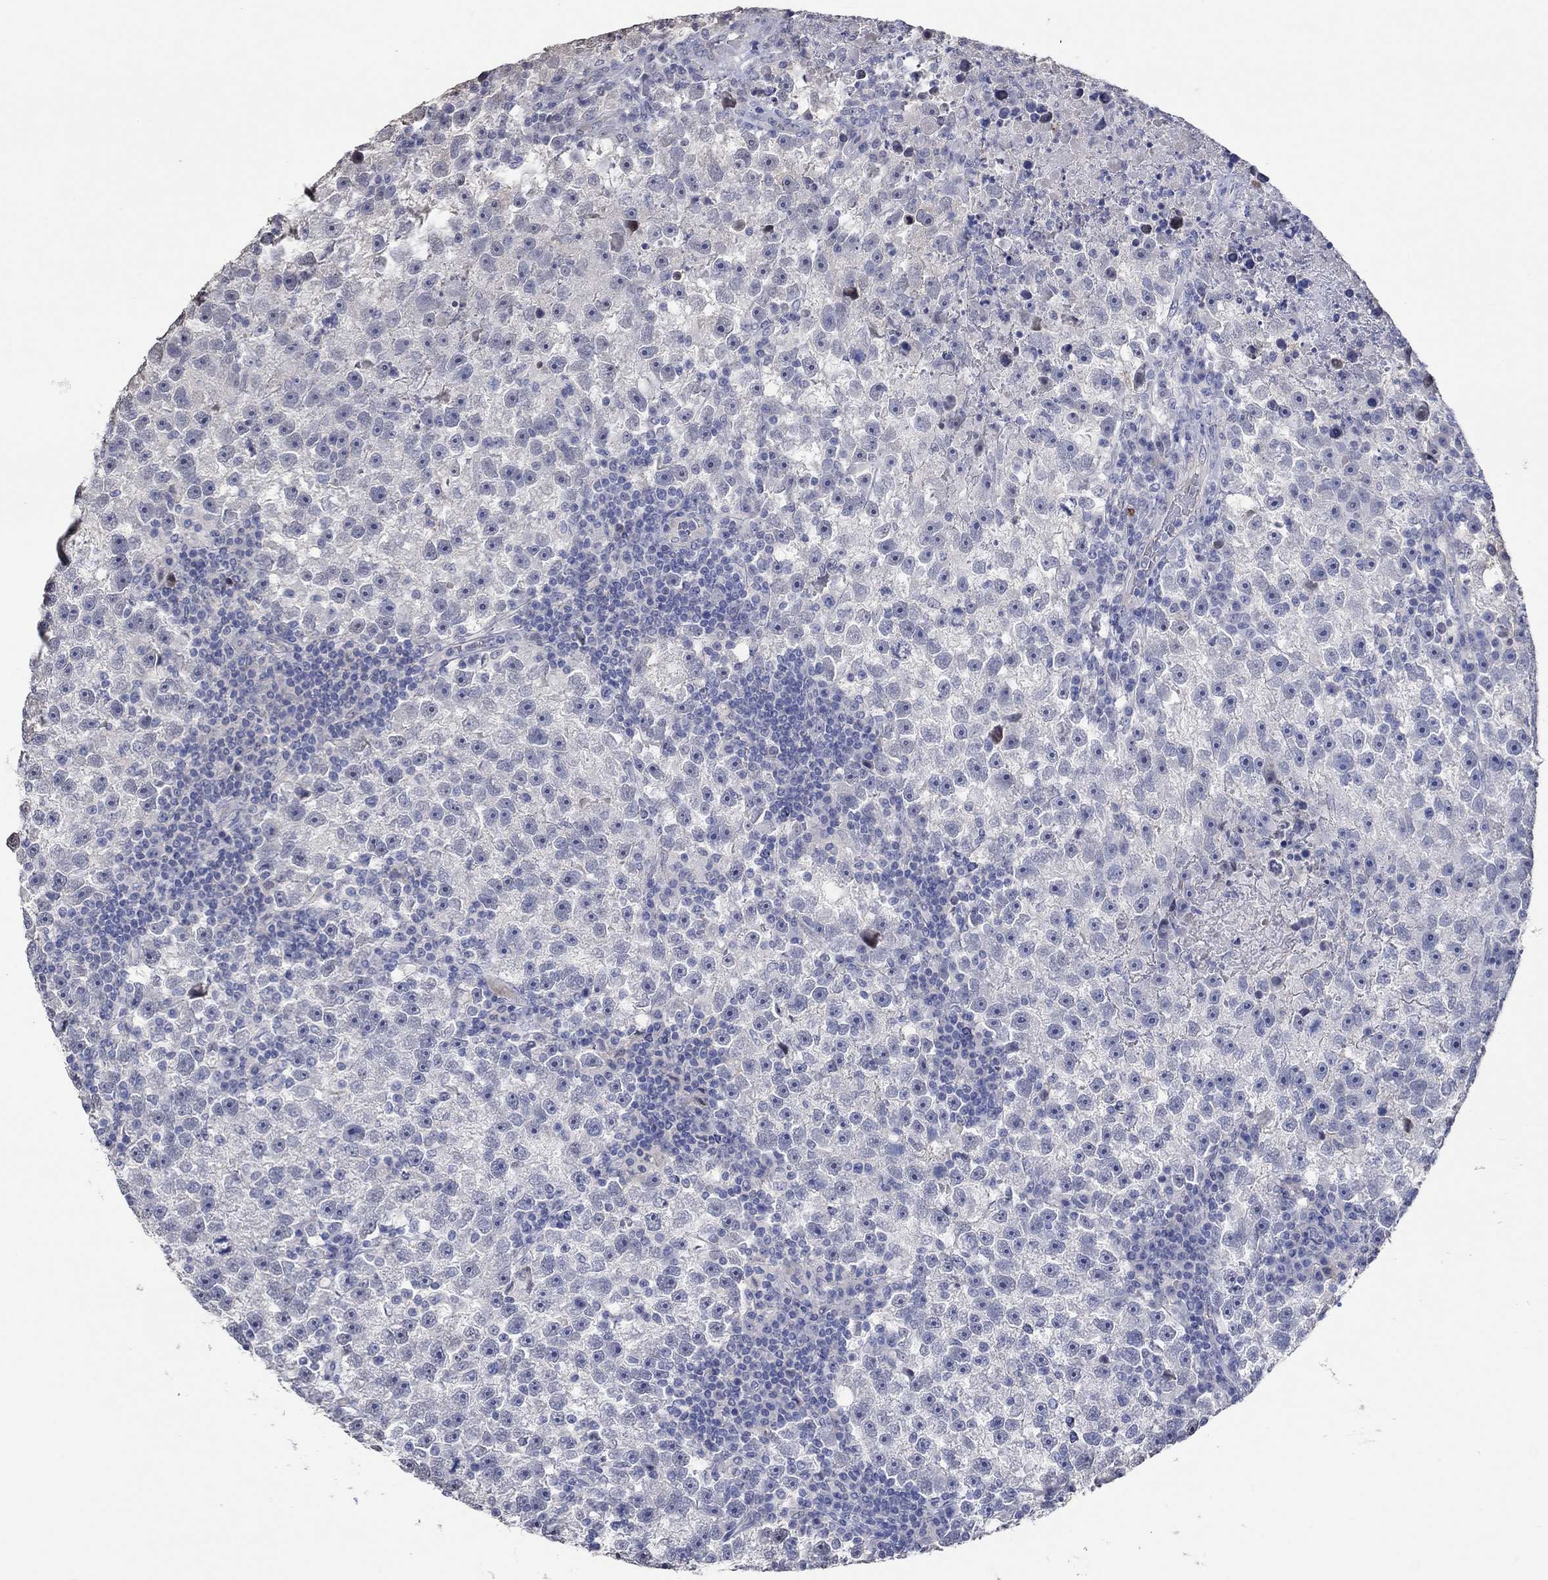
{"staining": {"intensity": "negative", "quantity": "none", "location": "none"}, "tissue": "testis cancer", "cell_type": "Tumor cells", "image_type": "cancer", "snomed": [{"axis": "morphology", "description": "Seminoma, NOS"}, {"axis": "topography", "description": "Testis"}], "caption": "A micrograph of human testis seminoma is negative for staining in tumor cells.", "gene": "PNMA5", "patient": {"sex": "male", "age": 47}}